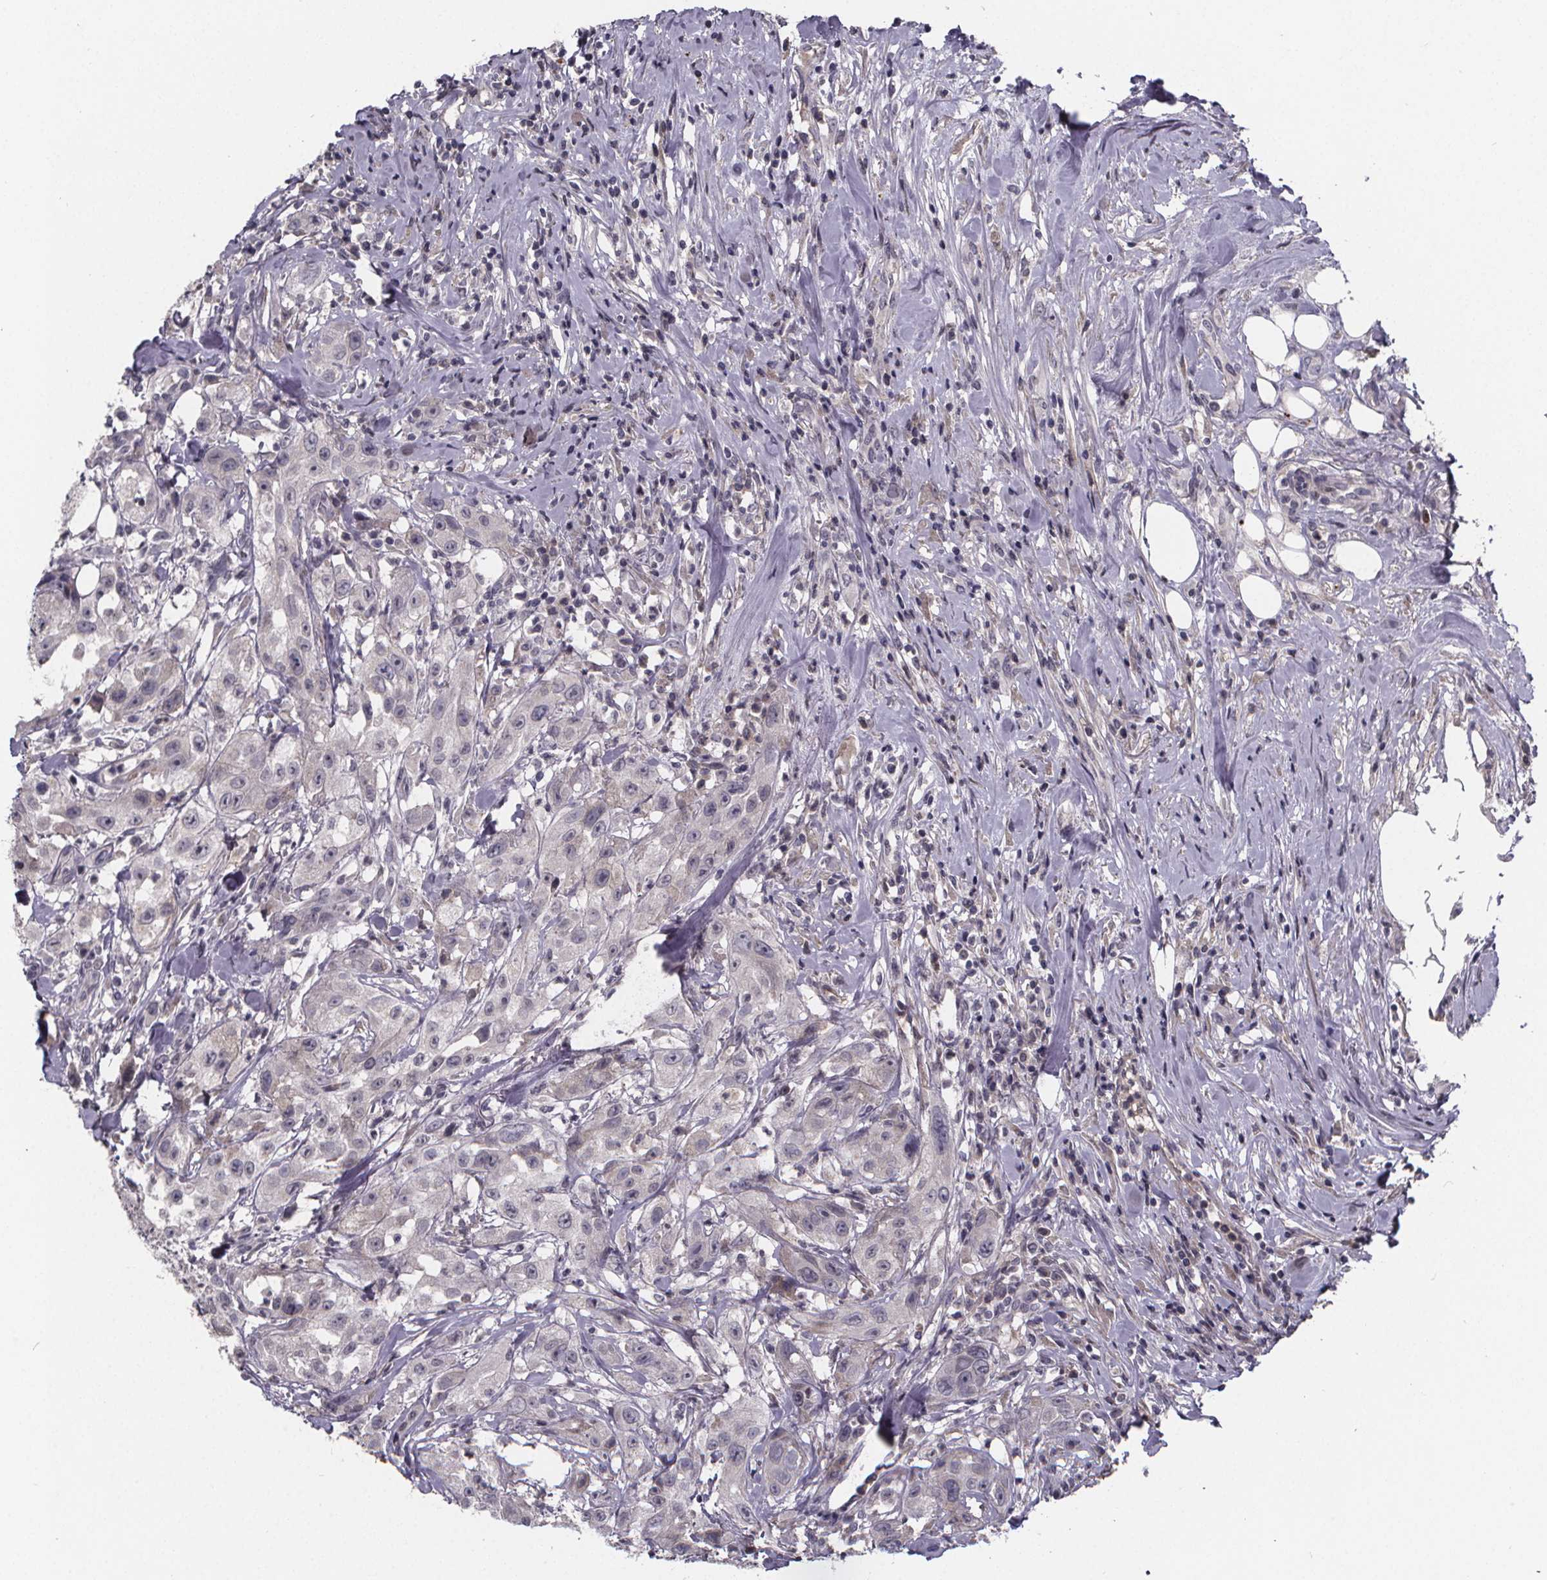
{"staining": {"intensity": "negative", "quantity": "none", "location": "none"}, "tissue": "urothelial cancer", "cell_type": "Tumor cells", "image_type": "cancer", "snomed": [{"axis": "morphology", "description": "Urothelial carcinoma, High grade"}, {"axis": "topography", "description": "Urinary bladder"}], "caption": "A high-resolution image shows immunohistochemistry staining of urothelial cancer, which shows no significant staining in tumor cells. (Immunohistochemistry, brightfield microscopy, high magnification).", "gene": "AGT", "patient": {"sex": "male", "age": 79}}